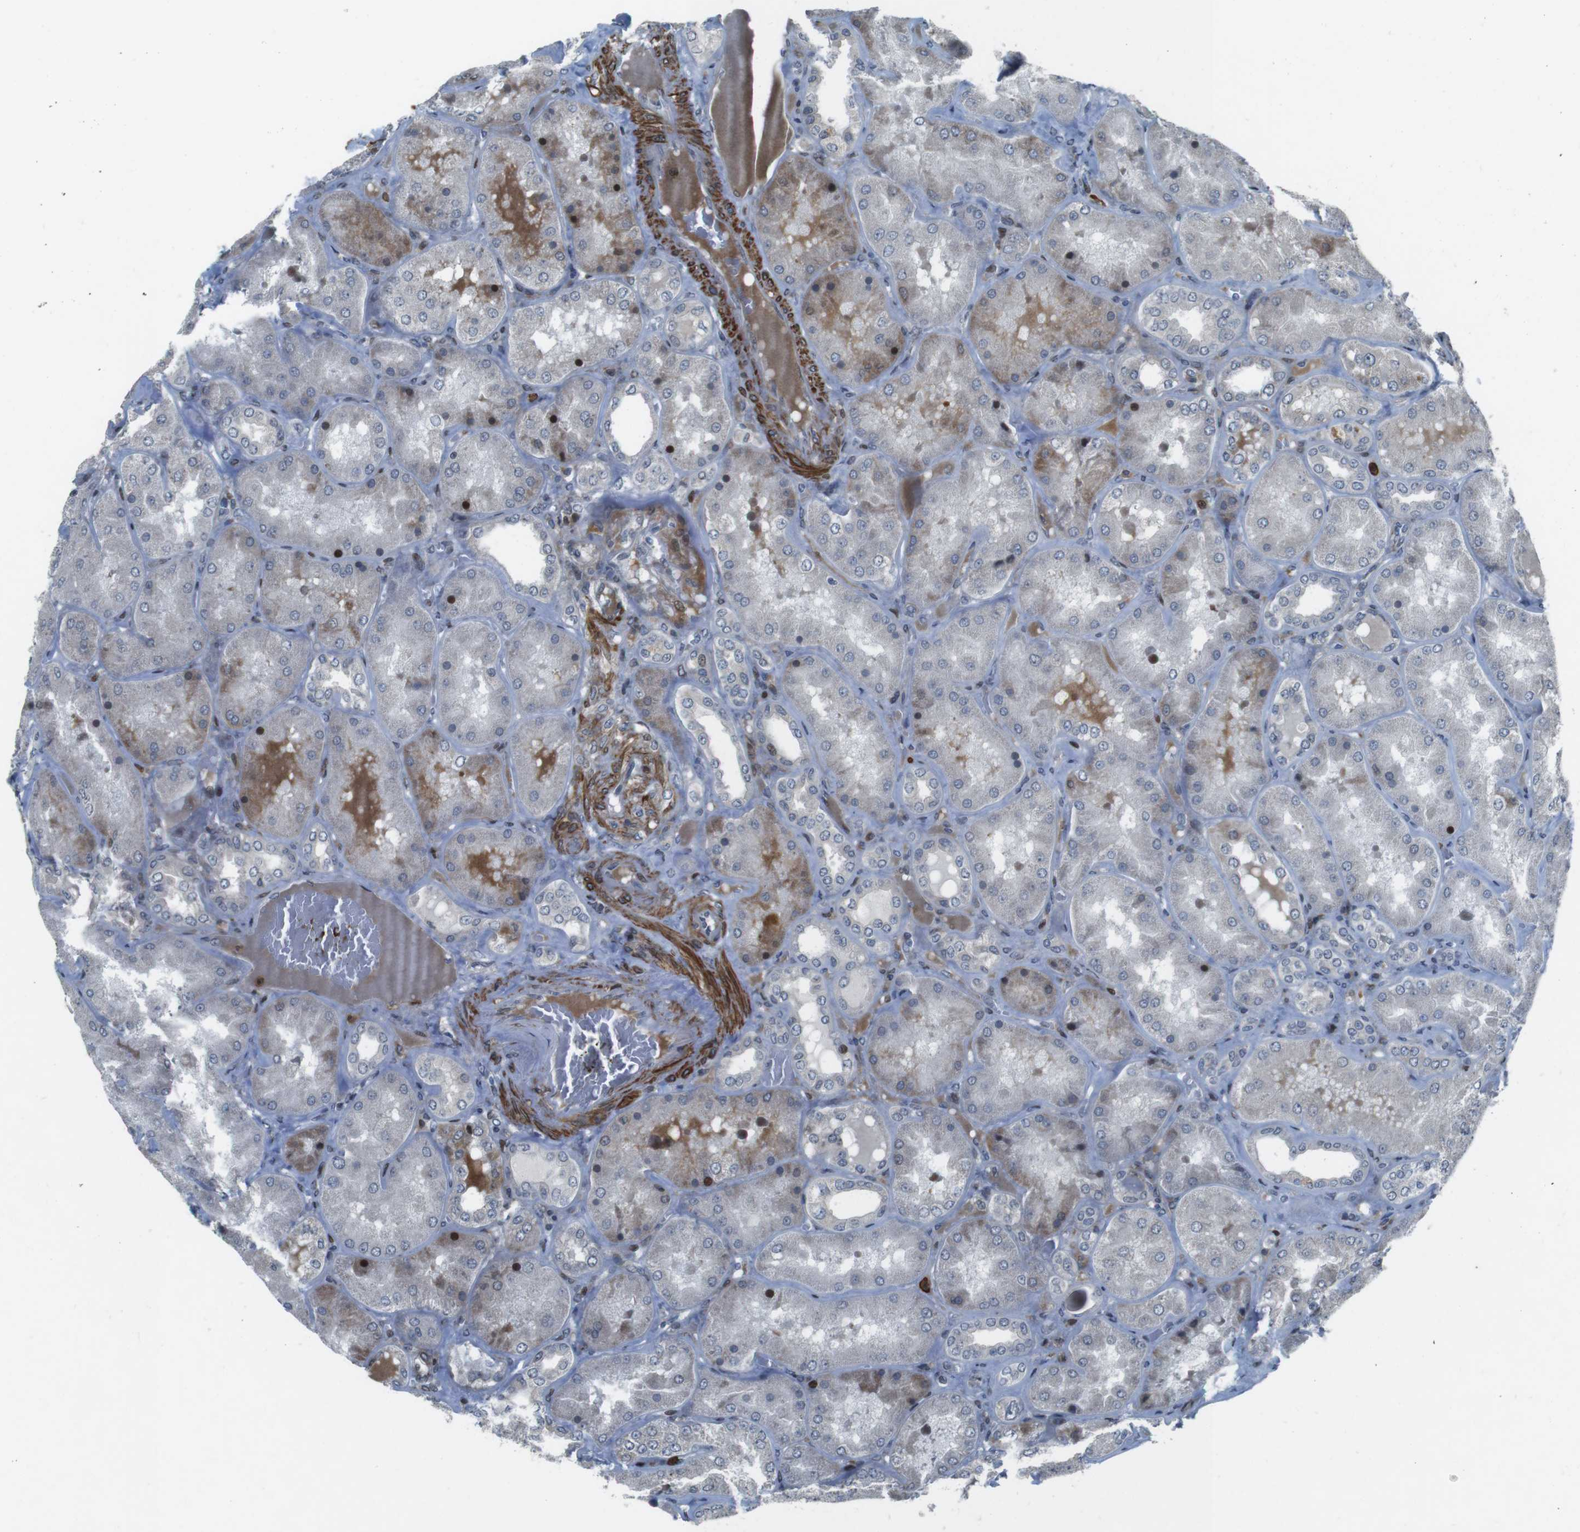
{"staining": {"intensity": "moderate", "quantity": "<25%", "location": "cytoplasmic/membranous,nuclear"}, "tissue": "kidney", "cell_type": "Cells in glomeruli", "image_type": "normal", "snomed": [{"axis": "morphology", "description": "Normal tissue, NOS"}, {"axis": "topography", "description": "Kidney"}], "caption": "The immunohistochemical stain highlights moderate cytoplasmic/membranous,nuclear positivity in cells in glomeruli of benign kidney.", "gene": "PBRM1", "patient": {"sex": "female", "age": 56}}